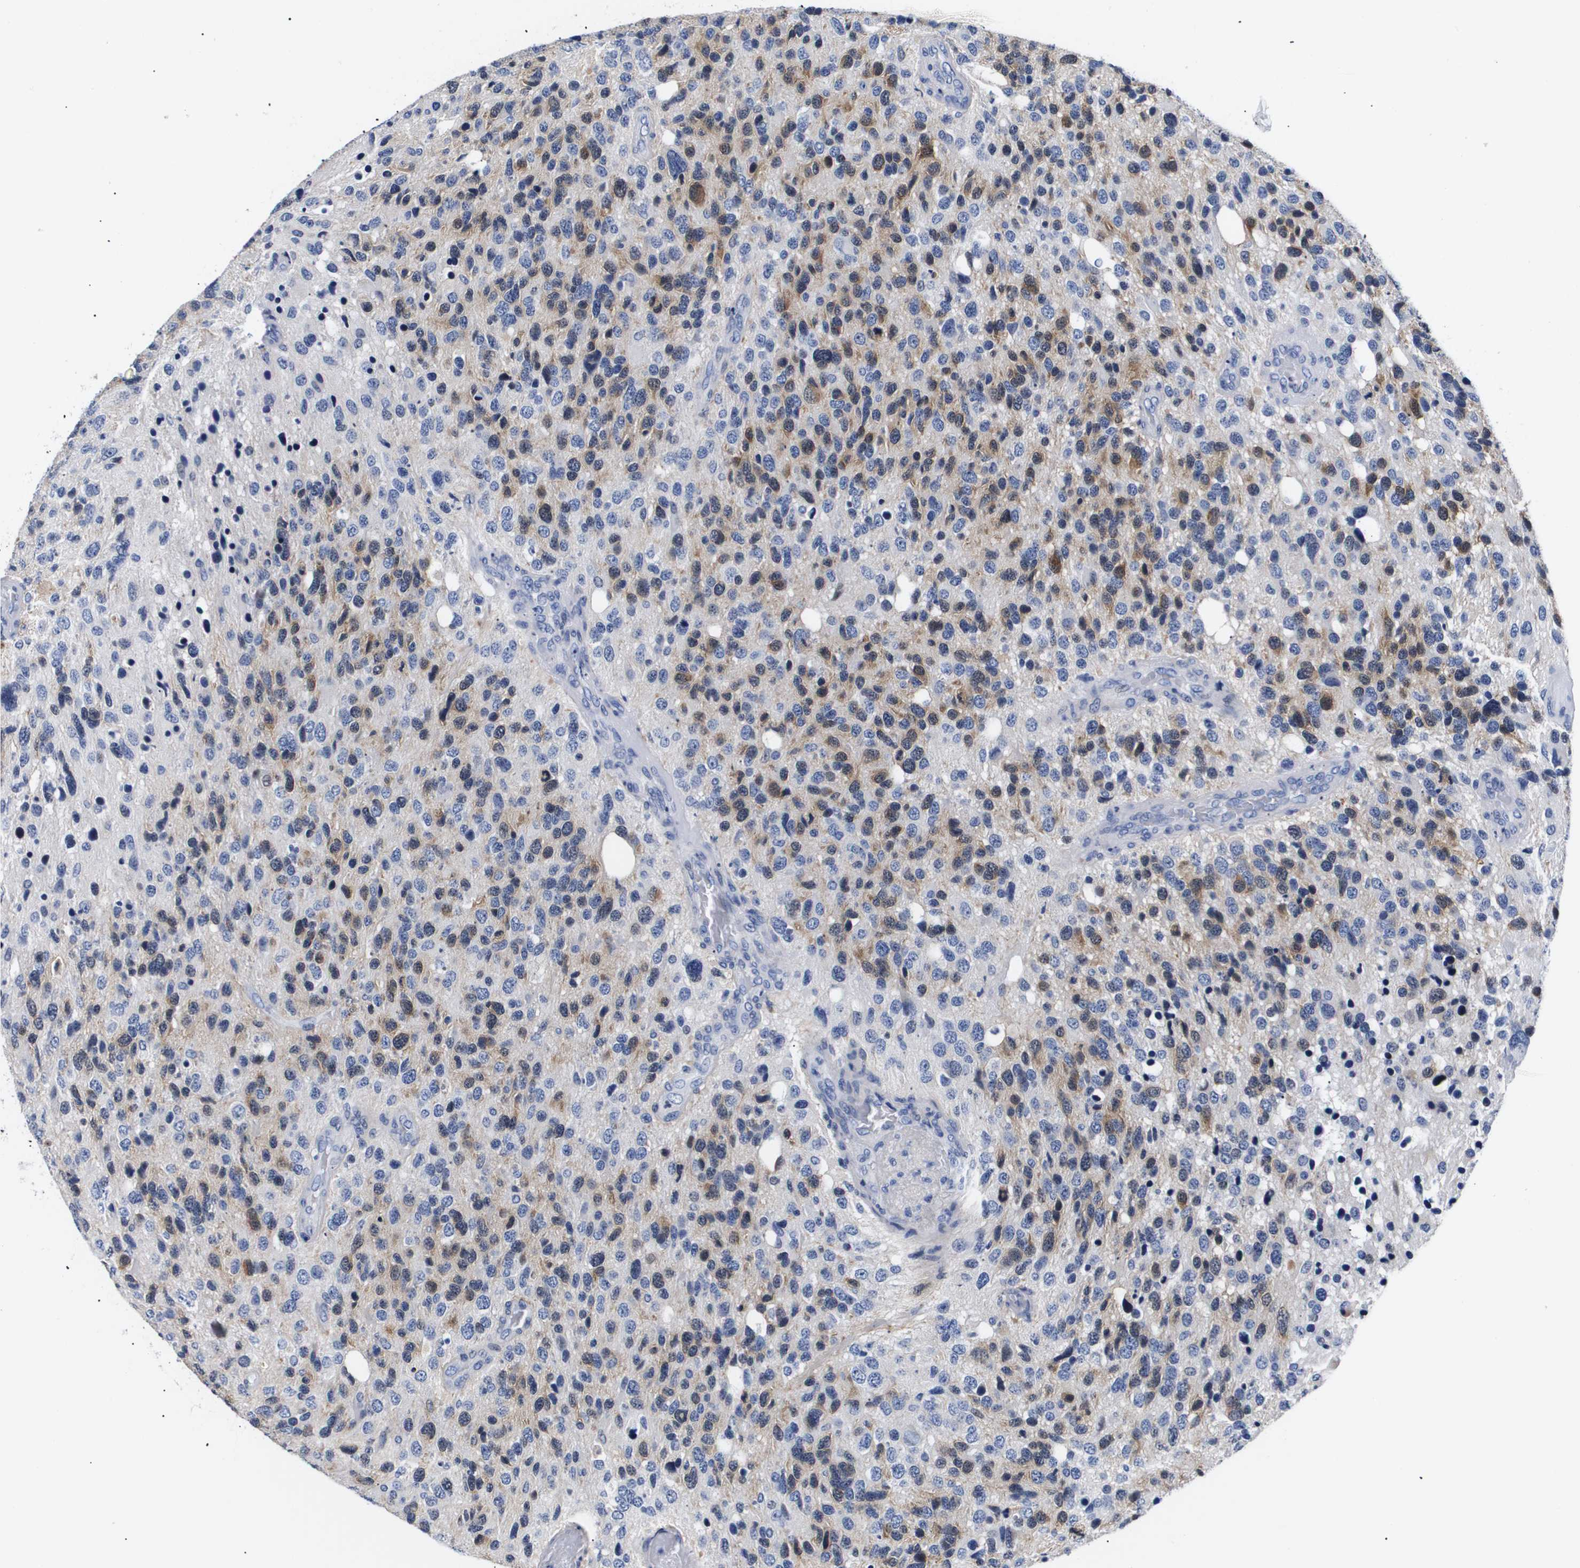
{"staining": {"intensity": "moderate", "quantity": "<25%", "location": "cytoplasmic/membranous"}, "tissue": "glioma", "cell_type": "Tumor cells", "image_type": "cancer", "snomed": [{"axis": "morphology", "description": "Glioma, malignant, High grade"}, {"axis": "topography", "description": "Brain"}], "caption": "Immunohistochemistry histopathology image of neoplastic tissue: human malignant glioma (high-grade) stained using IHC demonstrates low levels of moderate protein expression localized specifically in the cytoplasmic/membranous of tumor cells, appearing as a cytoplasmic/membranous brown color.", "gene": "SHD", "patient": {"sex": "female", "age": 58}}